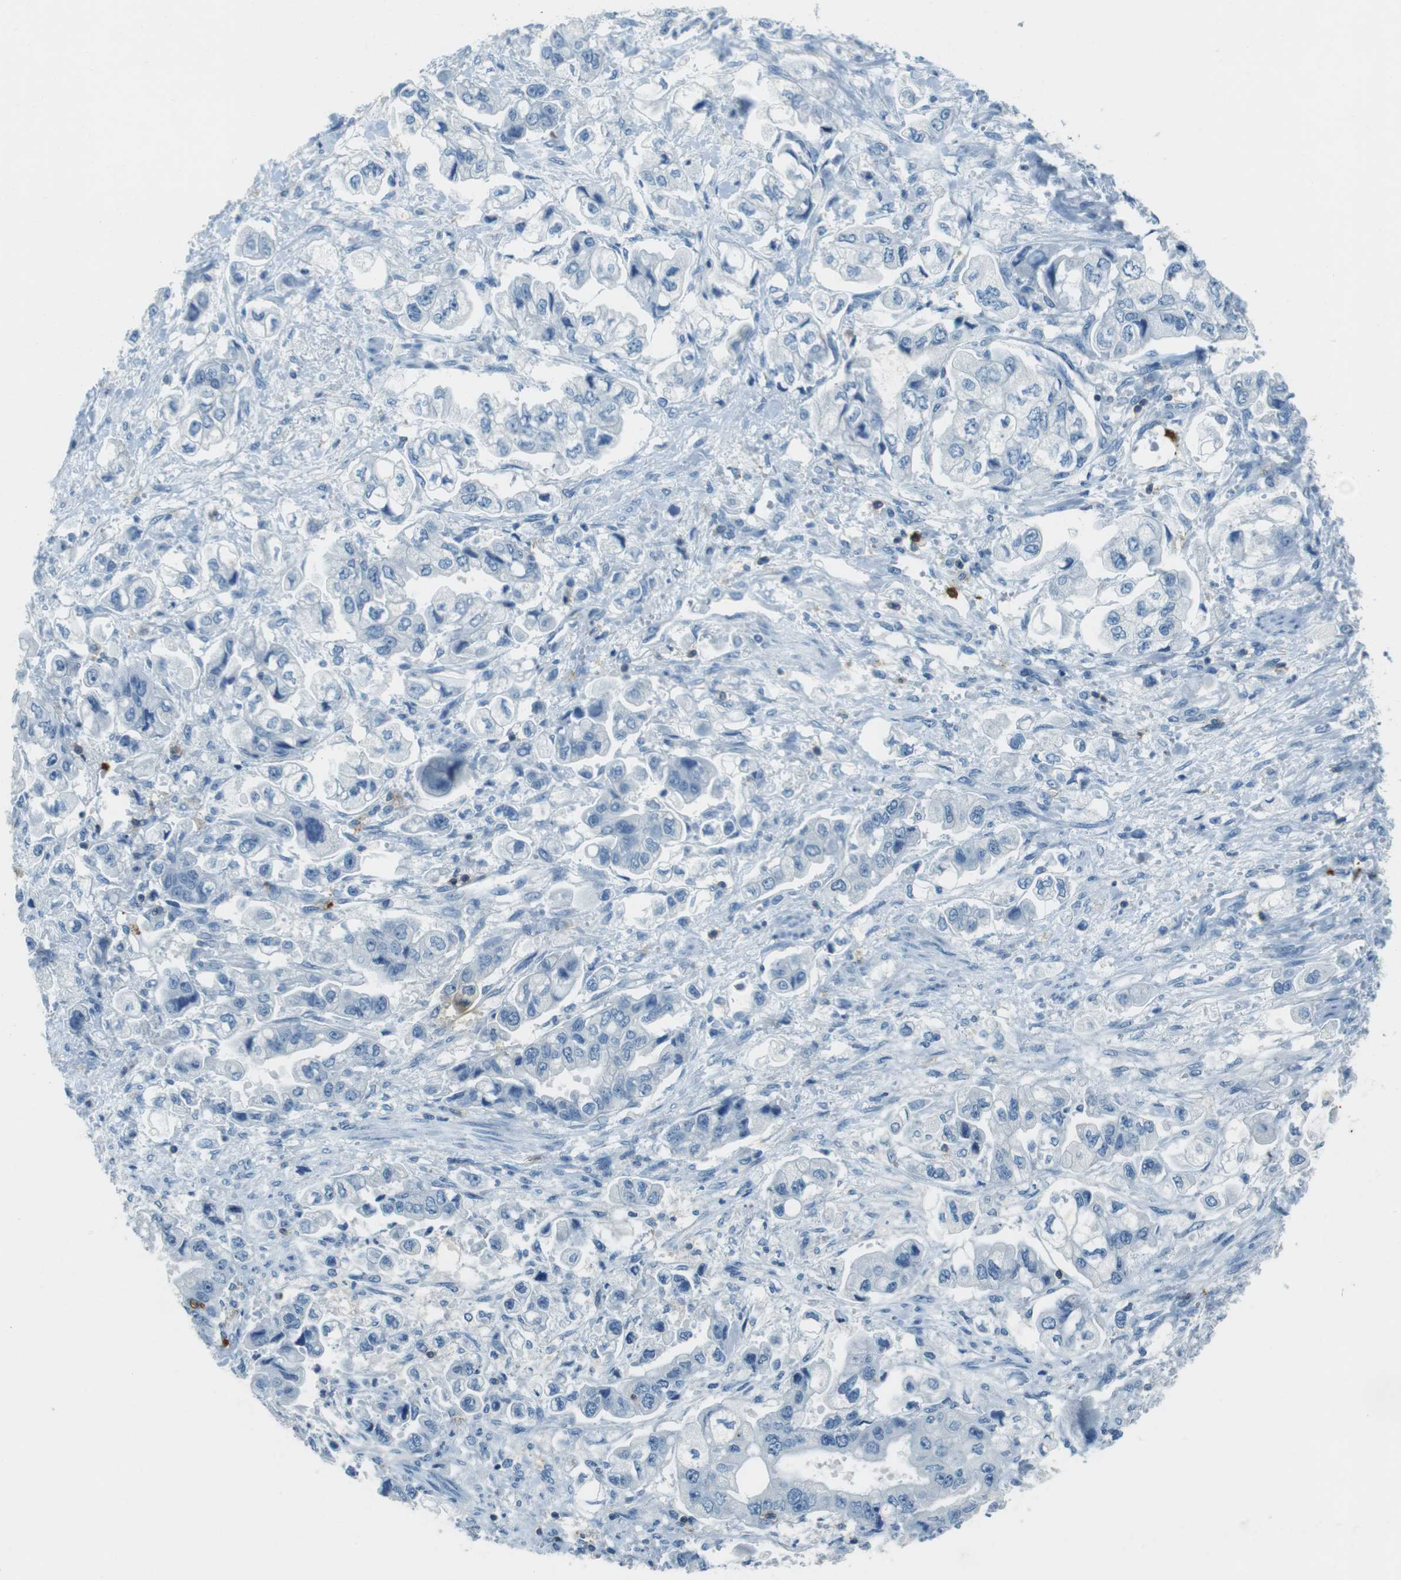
{"staining": {"intensity": "negative", "quantity": "none", "location": "none"}, "tissue": "stomach cancer", "cell_type": "Tumor cells", "image_type": "cancer", "snomed": [{"axis": "morphology", "description": "Normal tissue, NOS"}, {"axis": "morphology", "description": "Adenocarcinoma, NOS"}, {"axis": "topography", "description": "Stomach"}], "caption": "This is a histopathology image of immunohistochemistry (IHC) staining of stomach cancer, which shows no expression in tumor cells.", "gene": "LAT", "patient": {"sex": "male", "age": 62}}